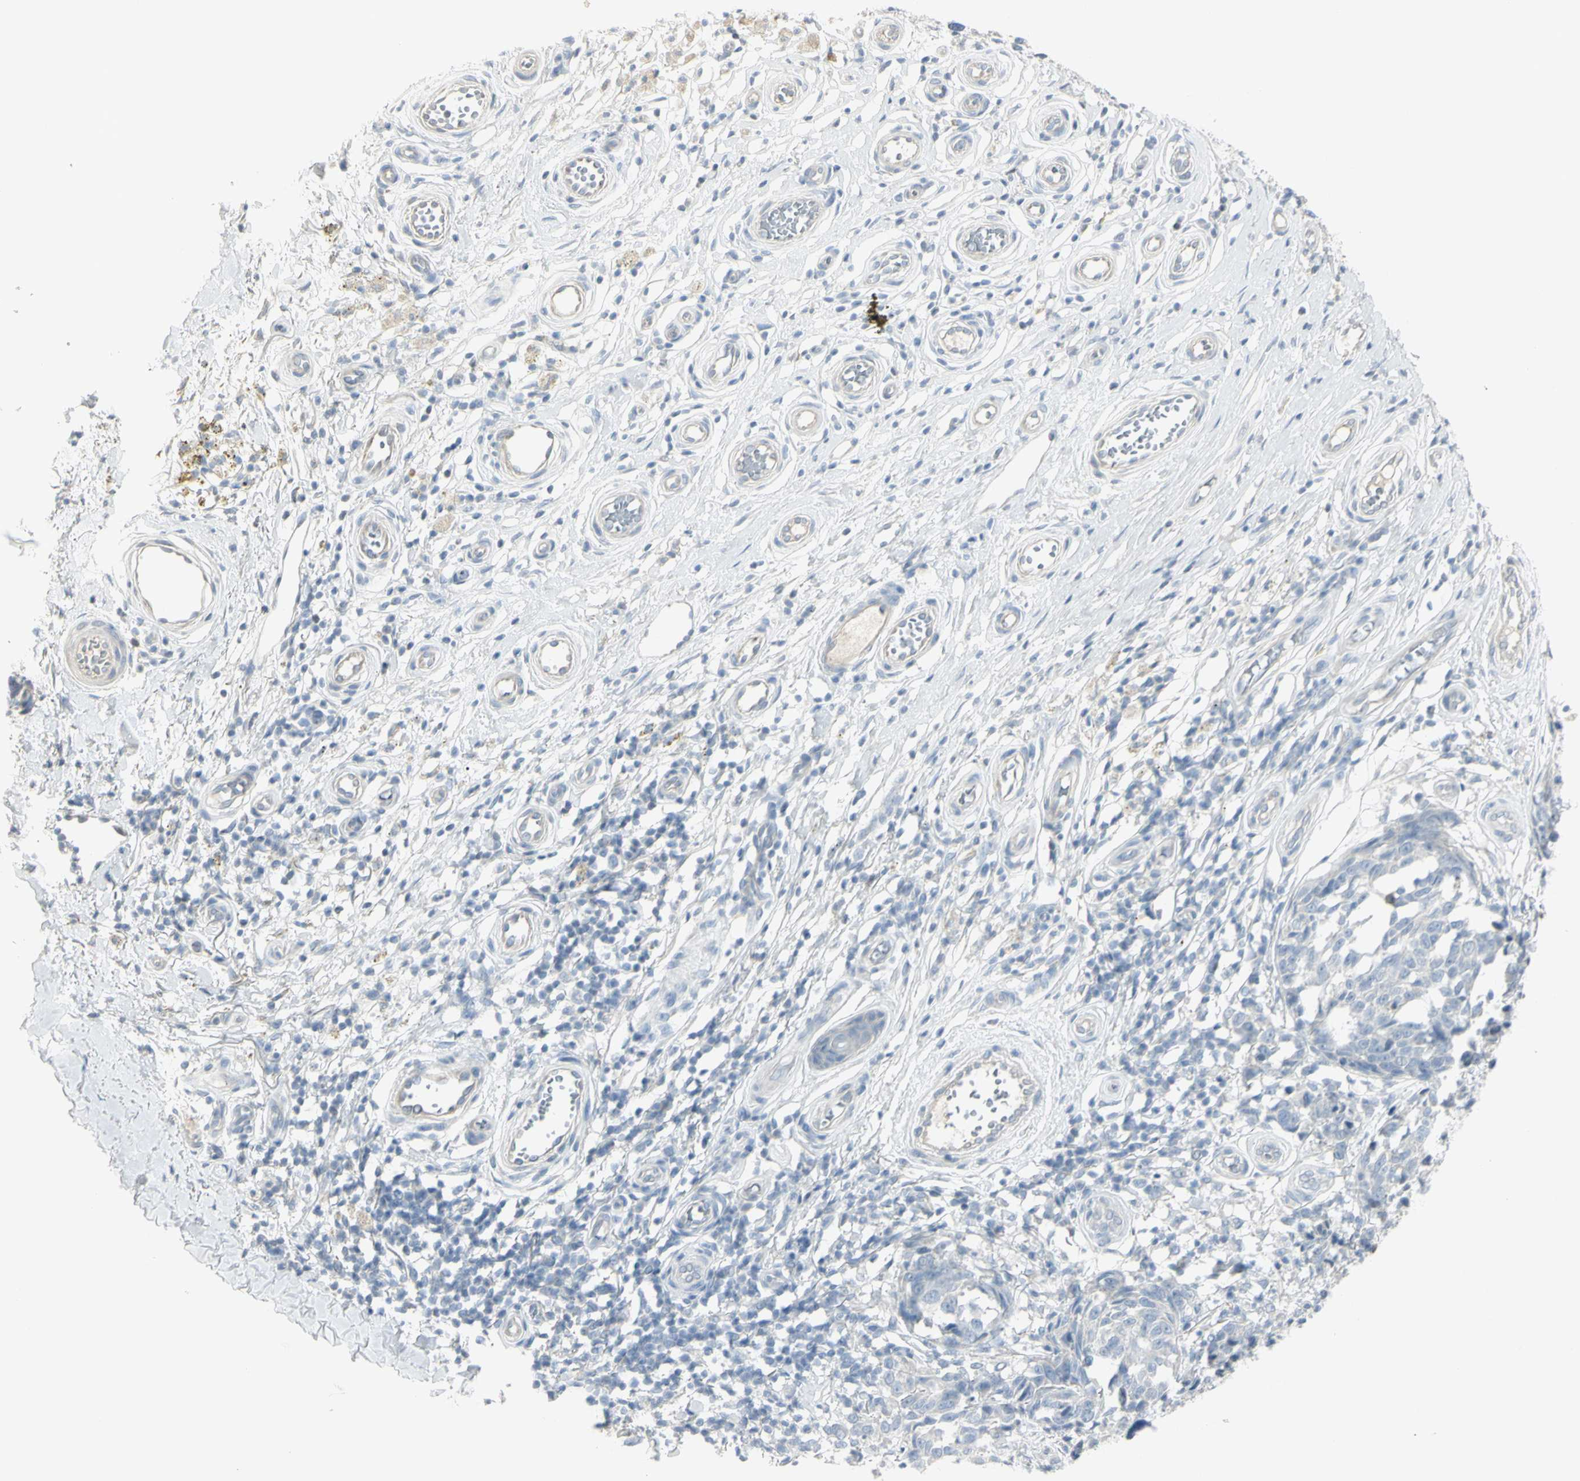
{"staining": {"intensity": "negative", "quantity": "none", "location": "none"}, "tissue": "melanoma", "cell_type": "Tumor cells", "image_type": "cancer", "snomed": [{"axis": "morphology", "description": "Malignant melanoma, NOS"}, {"axis": "topography", "description": "Skin"}], "caption": "Malignant melanoma was stained to show a protein in brown. There is no significant positivity in tumor cells.", "gene": "PIP", "patient": {"sex": "female", "age": 64}}